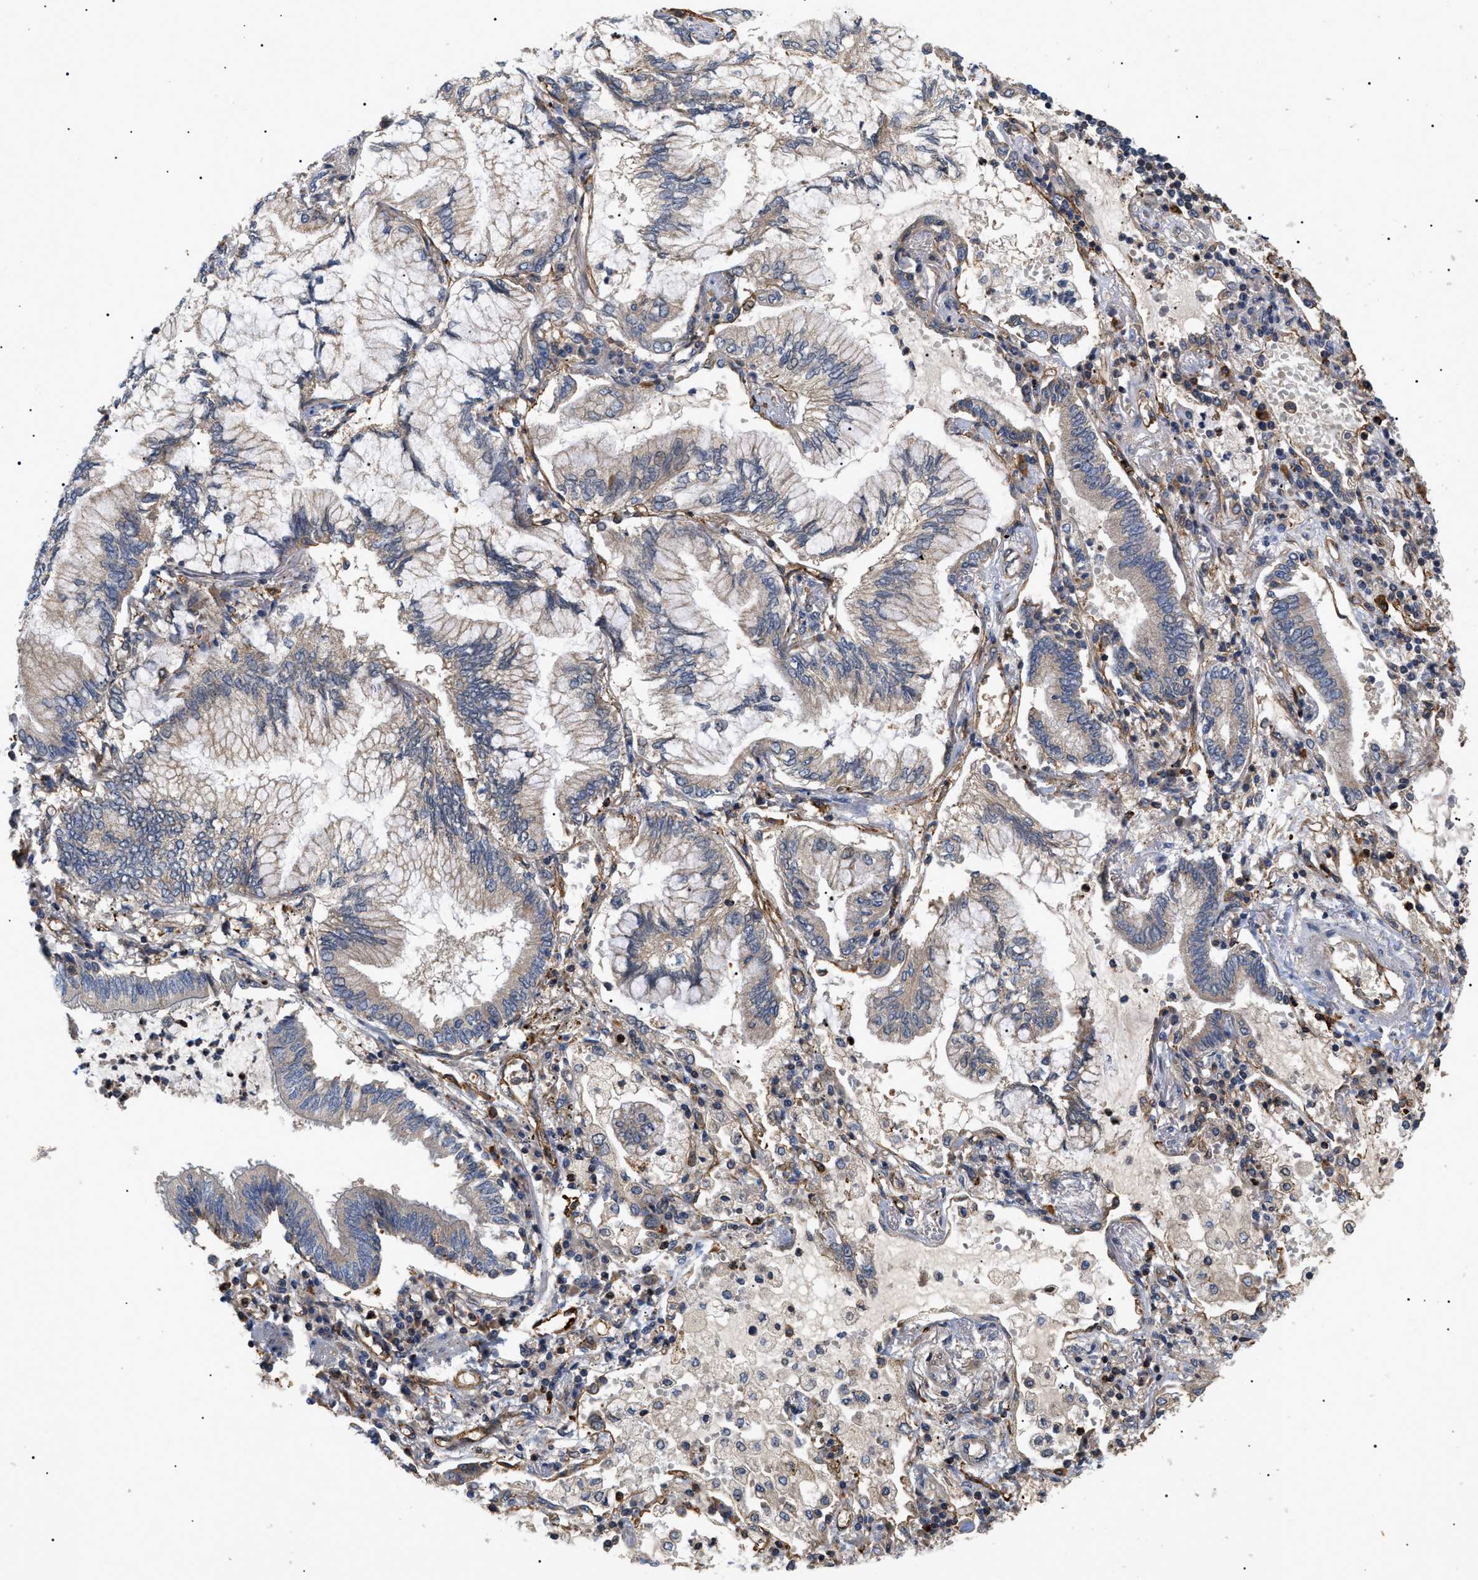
{"staining": {"intensity": "weak", "quantity": "25%-75%", "location": "cytoplasmic/membranous"}, "tissue": "lung cancer", "cell_type": "Tumor cells", "image_type": "cancer", "snomed": [{"axis": "morphology", "description": "Normal tissue, NOS"}, {"axis": "morphology", "description": "Adenocarcinoma, NOS"}, {"axis": "topography", "description": "Bronchus"}, {"axis": "topography", "description": "Lung"}], "caption": "Lung cancer was stained to show a protein in brown. There is low levels of weak cytoplasmic/membranous staining in approximately 25%-75% of tumor cells.", "gene": "TMTC4", "patient": {"sex": "female", "age": 70}}